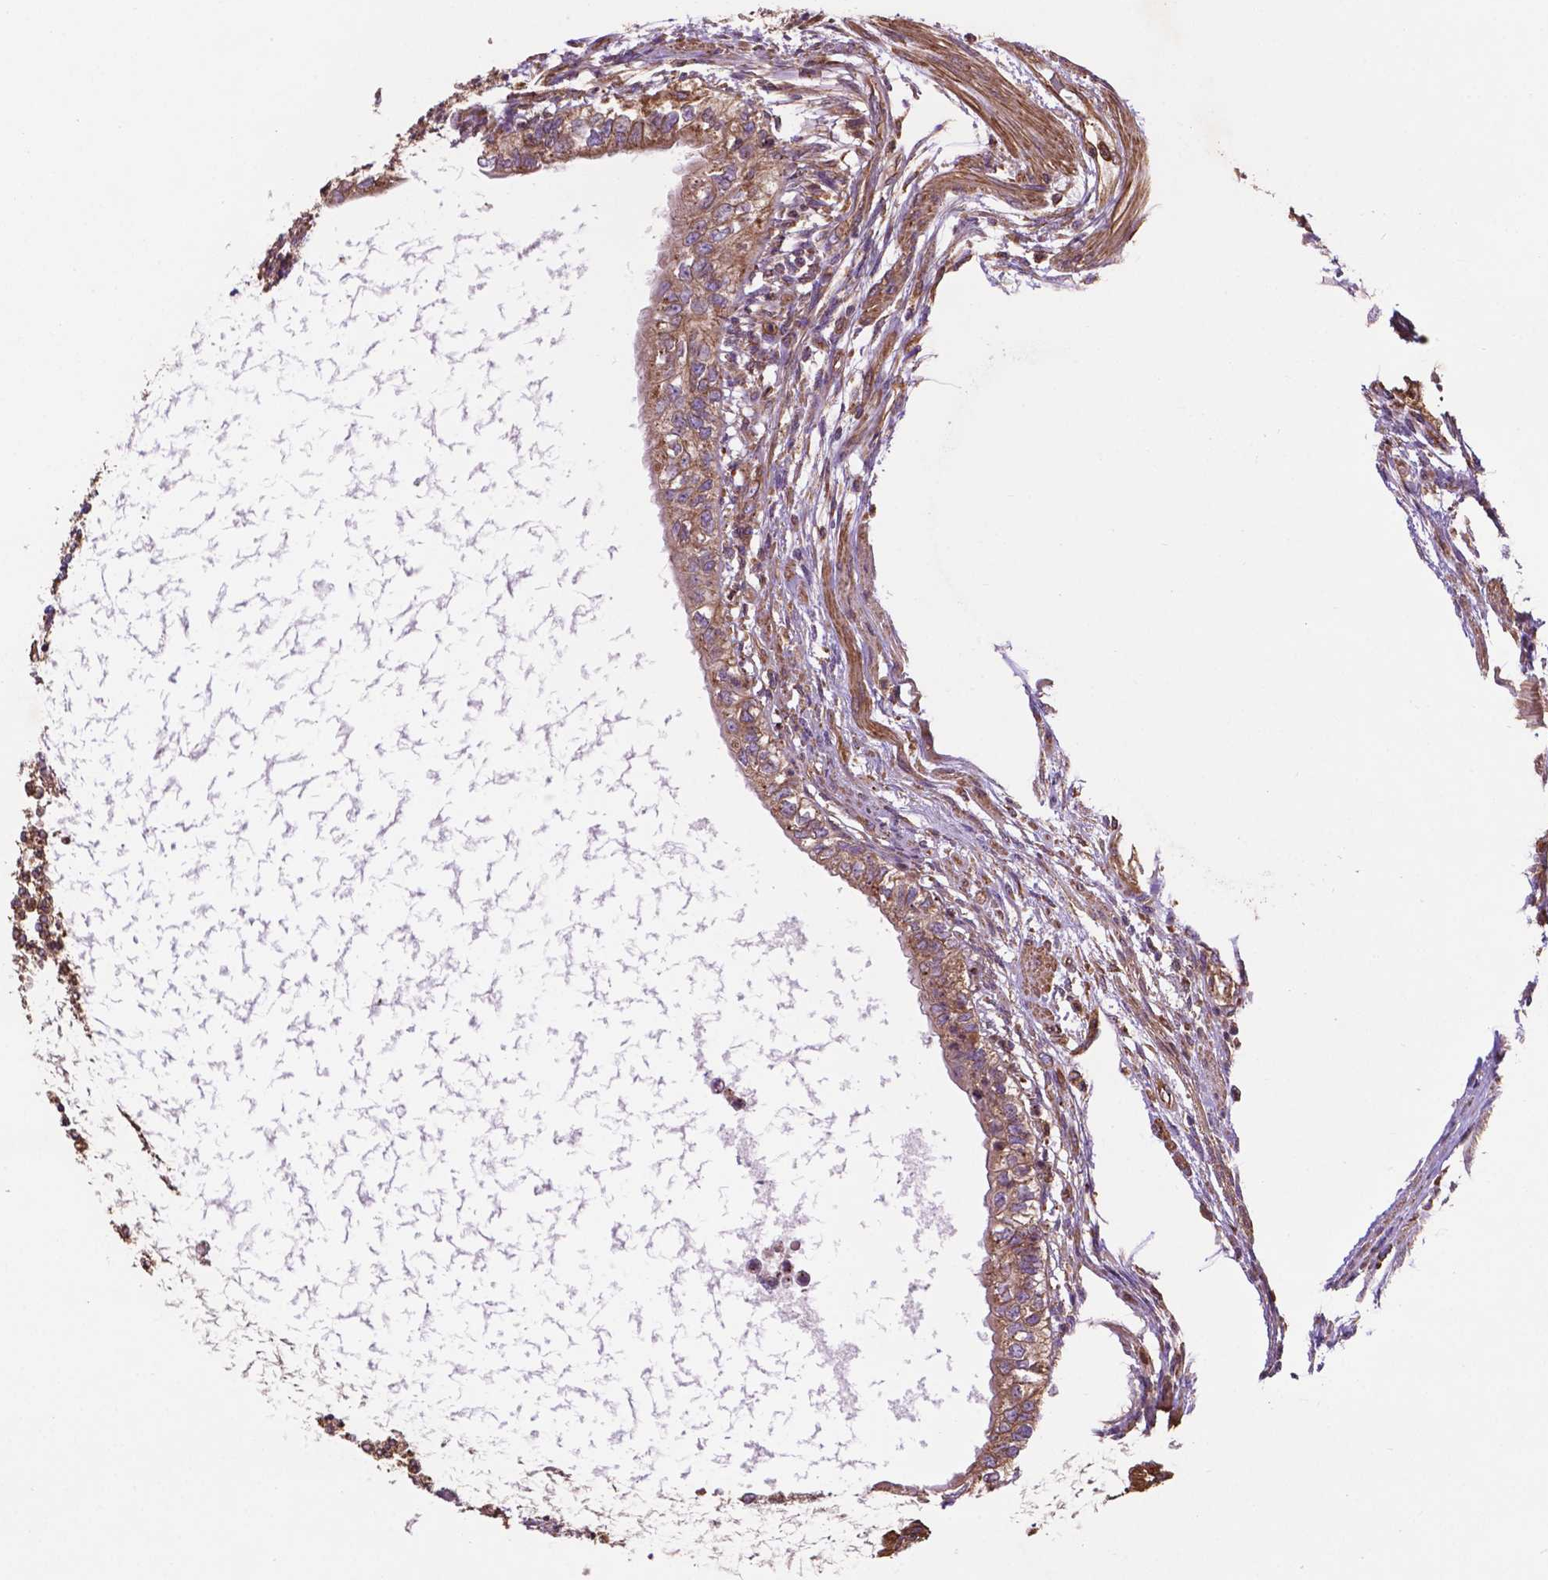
{"staining": {"intensity": "moderate", "quantity": ">75%", "location": "cytoplasmic/membranous"}, "tissue": "testis cancer", "cell_type": "Tumor cells", "image_type": "cancer", "snomed": [{"axis": "morphology", "description": "Carcinoma, Embryonal, NOS"}, {"axis": "topography", "description": "Testis"}], "caption": "IHC image of testis embryonal carcinoma stained for a protein (brown), which exhibits medium levels of moderate cytoplasmic/membranous staining in about >75% of tumor cells.", "gene": "CCDC71L", "patient": {"sex": "male", "age": 26}}